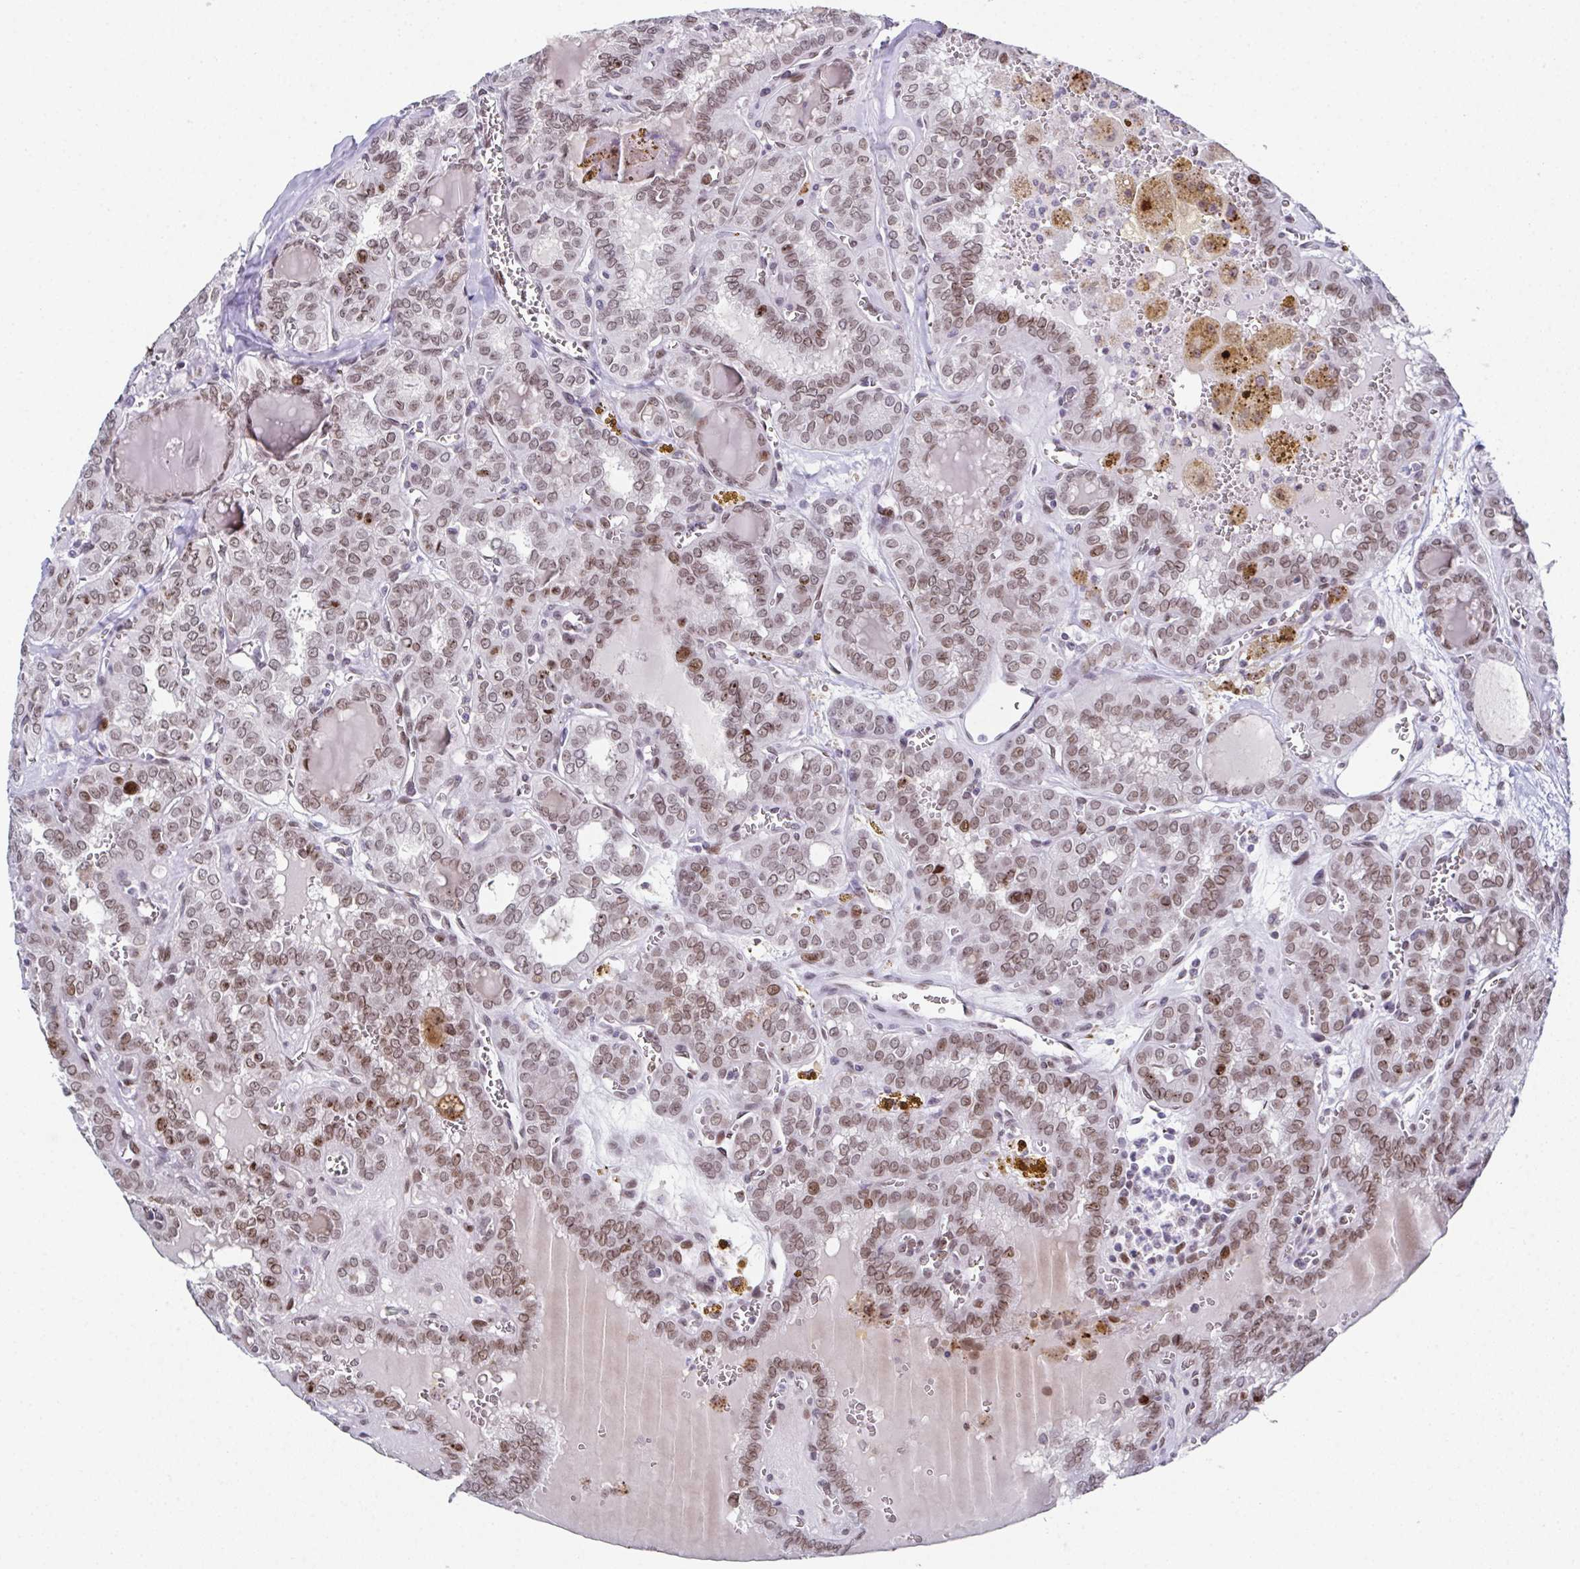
{"staining": {"intensity": "weak", "quantity": "25%-75%", "location": "cytoplasmic/membranous,nuclear"}, "tissue": "thyroid cancer", "cell_type": "Tumor cells", "image_type": "cancer", "snomed": [{"axis": "morphology", "description": "Papillary adenocarcinoma, NOS"}, {"axis": "topography", "description": "Thyroid gland"}], "caption": "Immunohistochemistry (IHC) image of neoplastic tissue: human thyroid cancer stained using immunohistochemistry (IHC) demonstrates low levels of weak protein expression localized specifically in the cytoplasmic/membranous and nuclear of tumor cells, appearing as a cytoplasmic/membranous and nuclear brown color.", "gene": "RB1", "patient": {"sex": "female", "age": 41}}